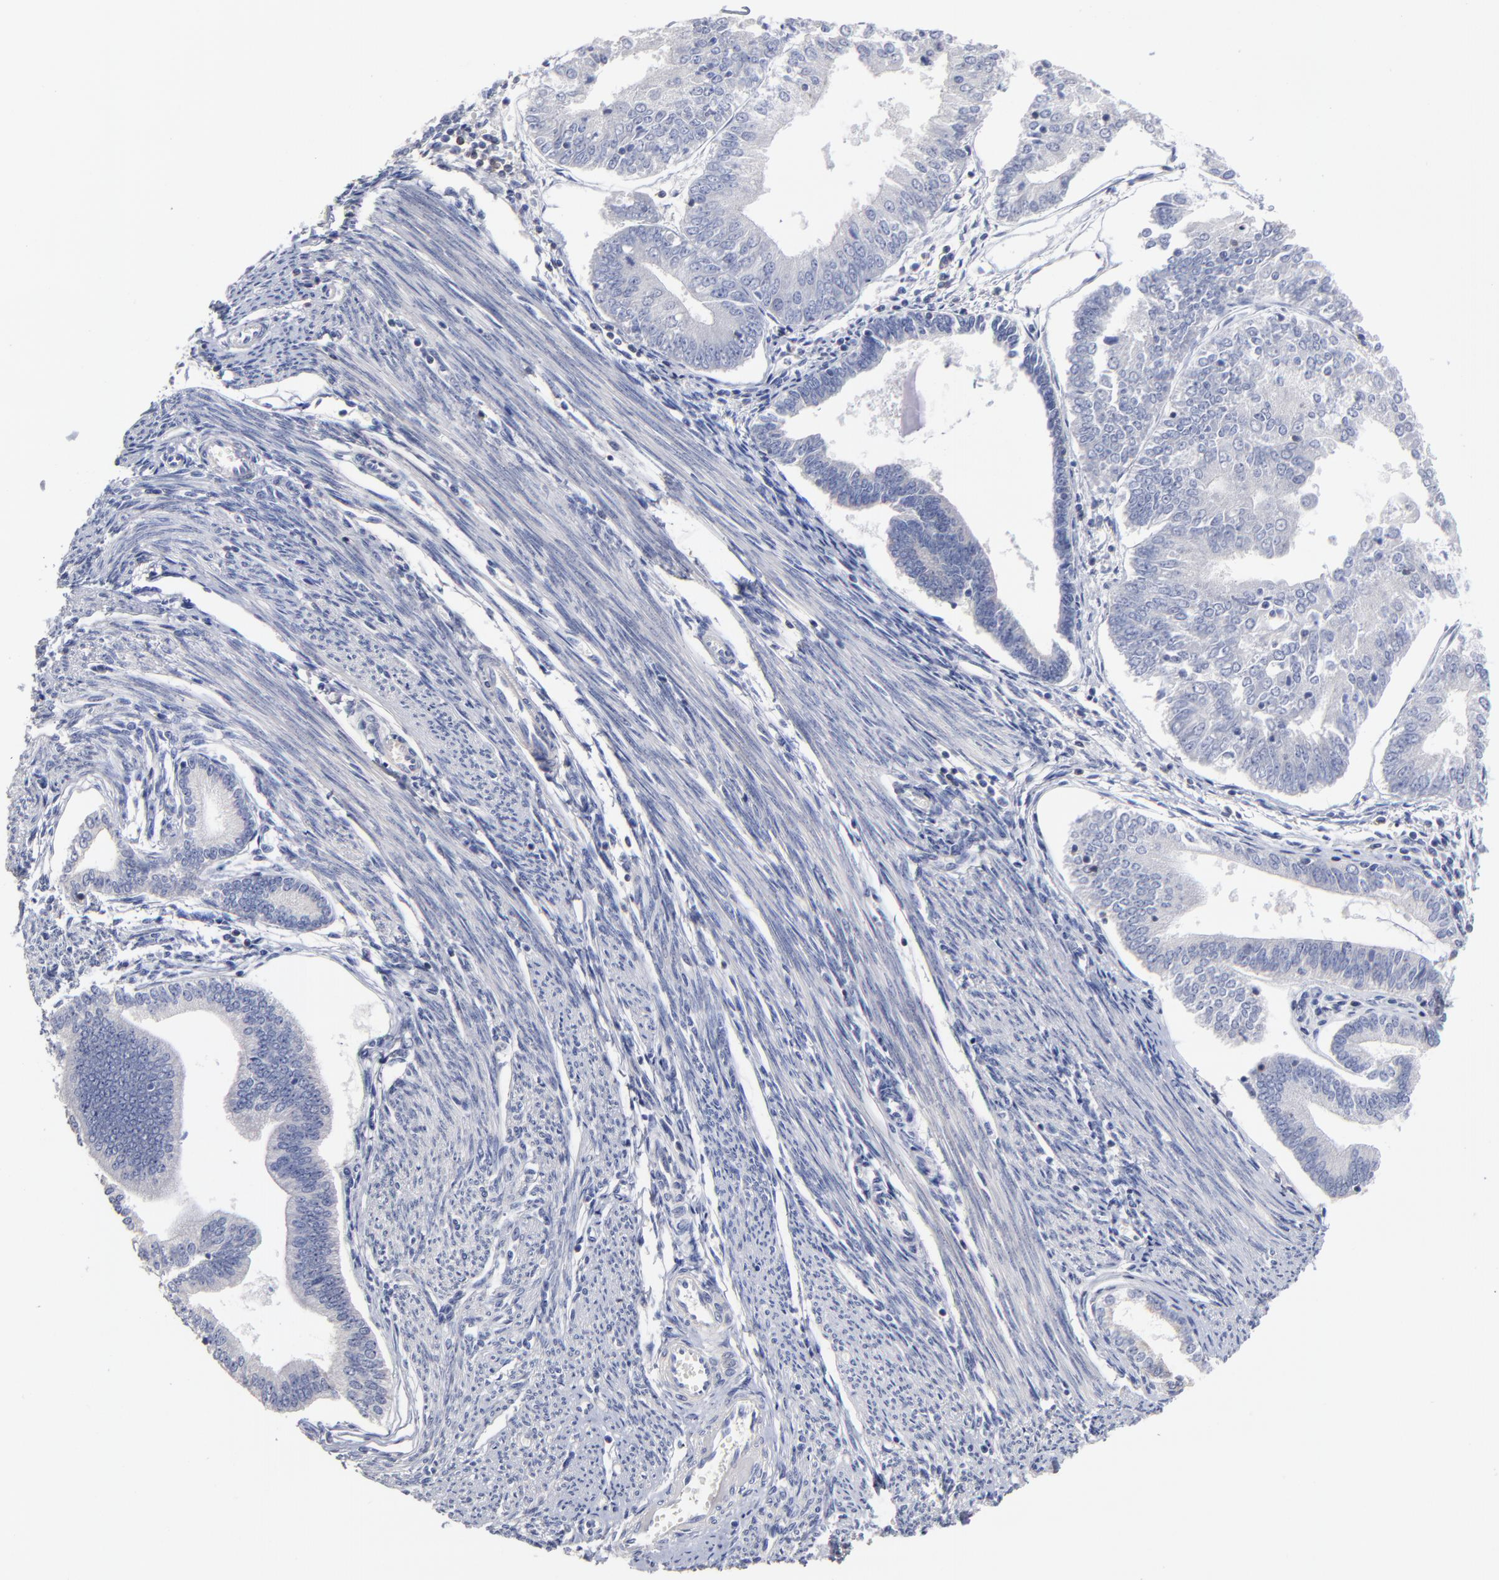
{"staining": {"intensity": "negative", "quantity": "none", "location": "none"}, "tissue": "endometrial cancer", "cell_type": "Tumor cells", "image_type": "cancer", "snomed": [{"axis": "morphology", "description": "Adenocarcinoma, NOS"}, {"axis": "topography", "description": "Endometrium"}], "caption": "DAB immunohistochemical staining of human endometrial cancer shows no significant staining in tumor cells.", "gene": "TRAT1", "patient": {"sex": "female", "age": 79}}